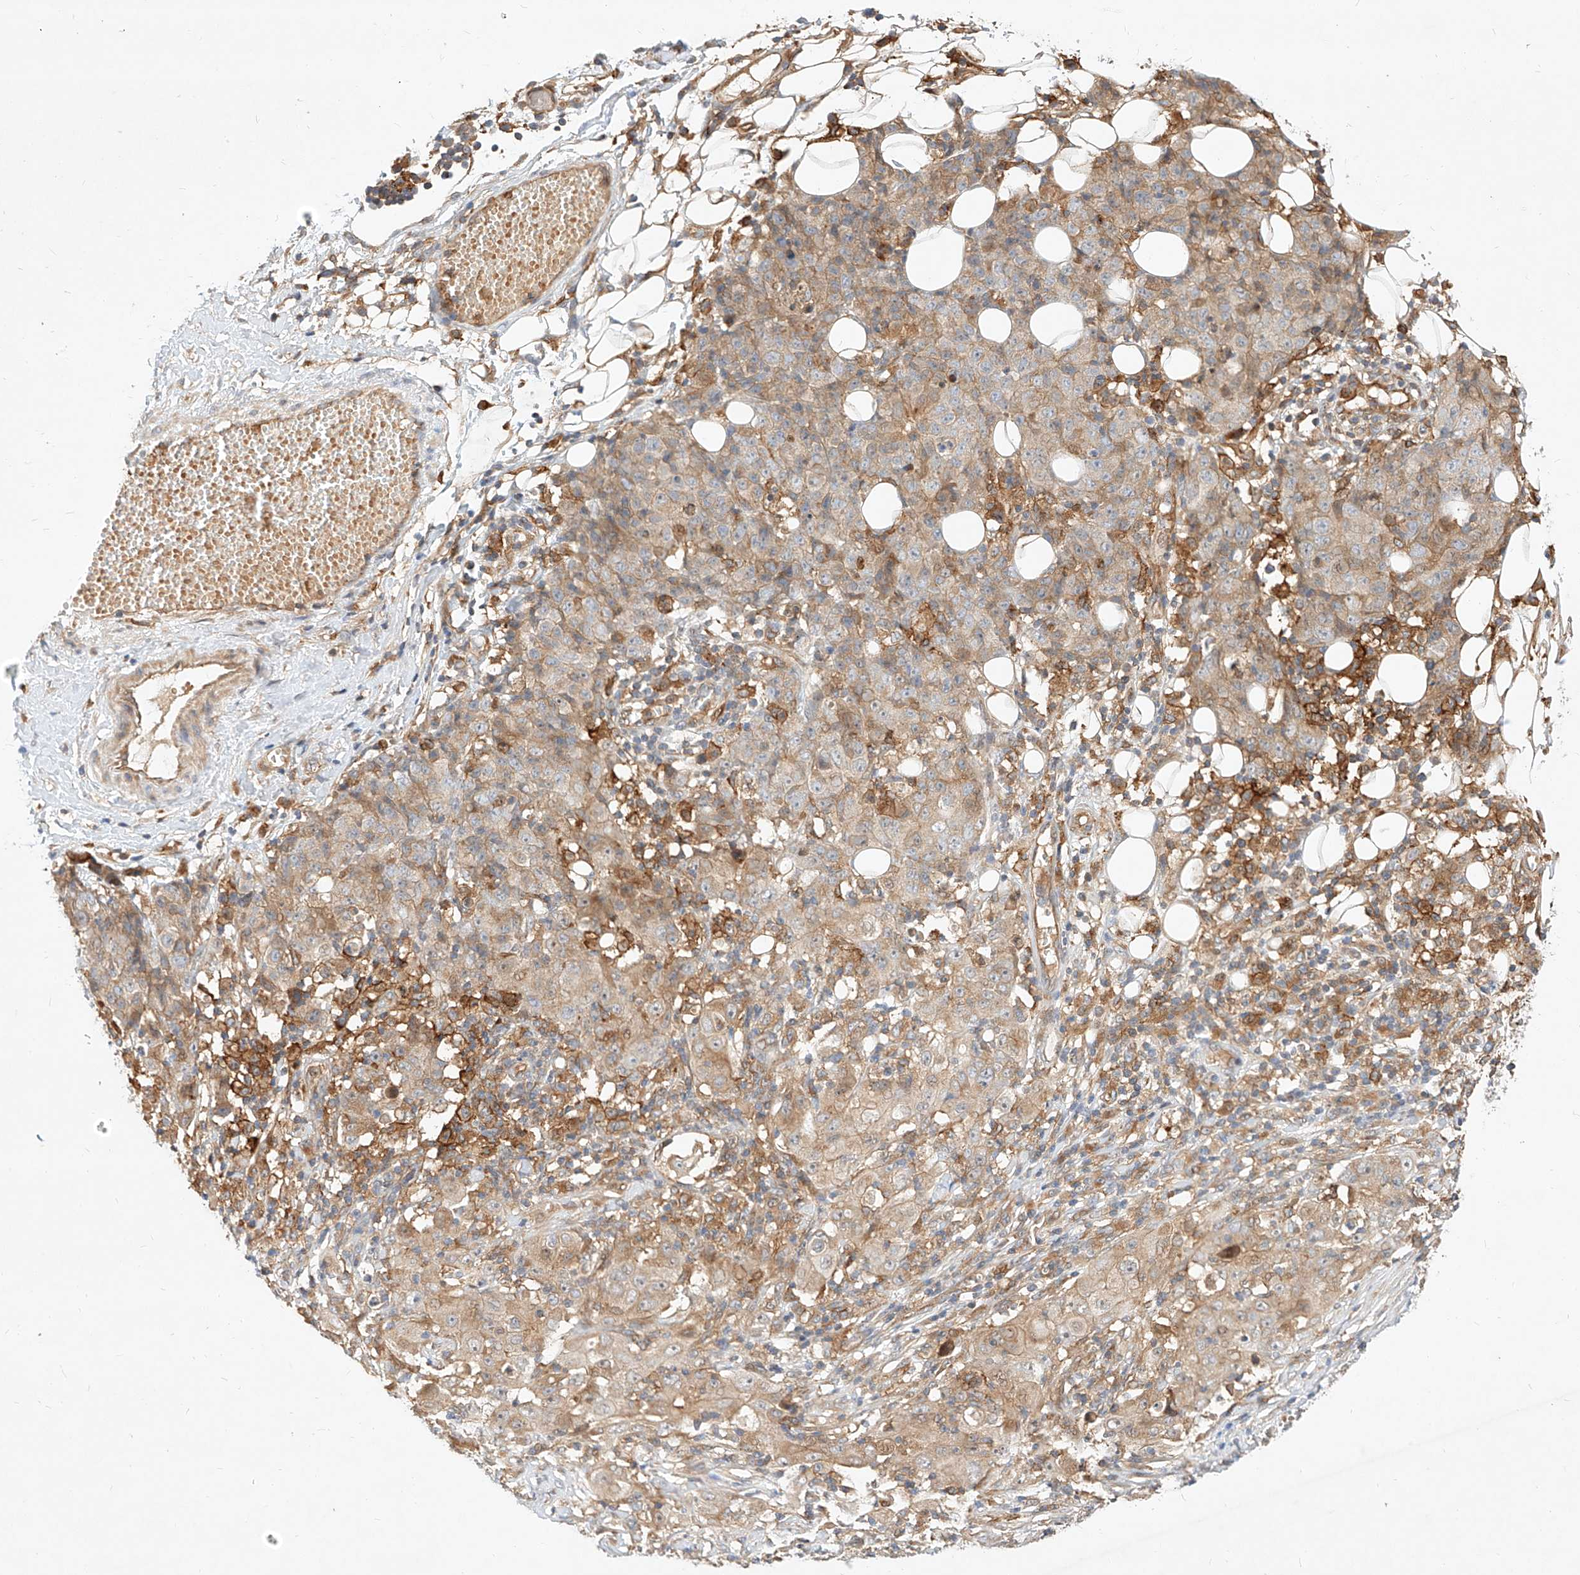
{"staining": {"intensity": "moderate", "quantity": ">75%", "location": "cytoplasmic/membranous"}, "tissue": "ovarian cancer", "cell_type": "Tumor cells", "image_type": "cancer", "snomed": [{"axis": "morphology", "description": "Carcinoma, endometroid"}, {"axis": "topography", "description": "Ovary"}], "caption": "An image showing moderate cytoplasmic/membranous expression in about >75% of tumor cells in ovarian endometroid carcinoma, as visualized by brown immunohistochemical staining.", "gene": "NFAM1", "patient": {"sex": "female", "age": 42}}